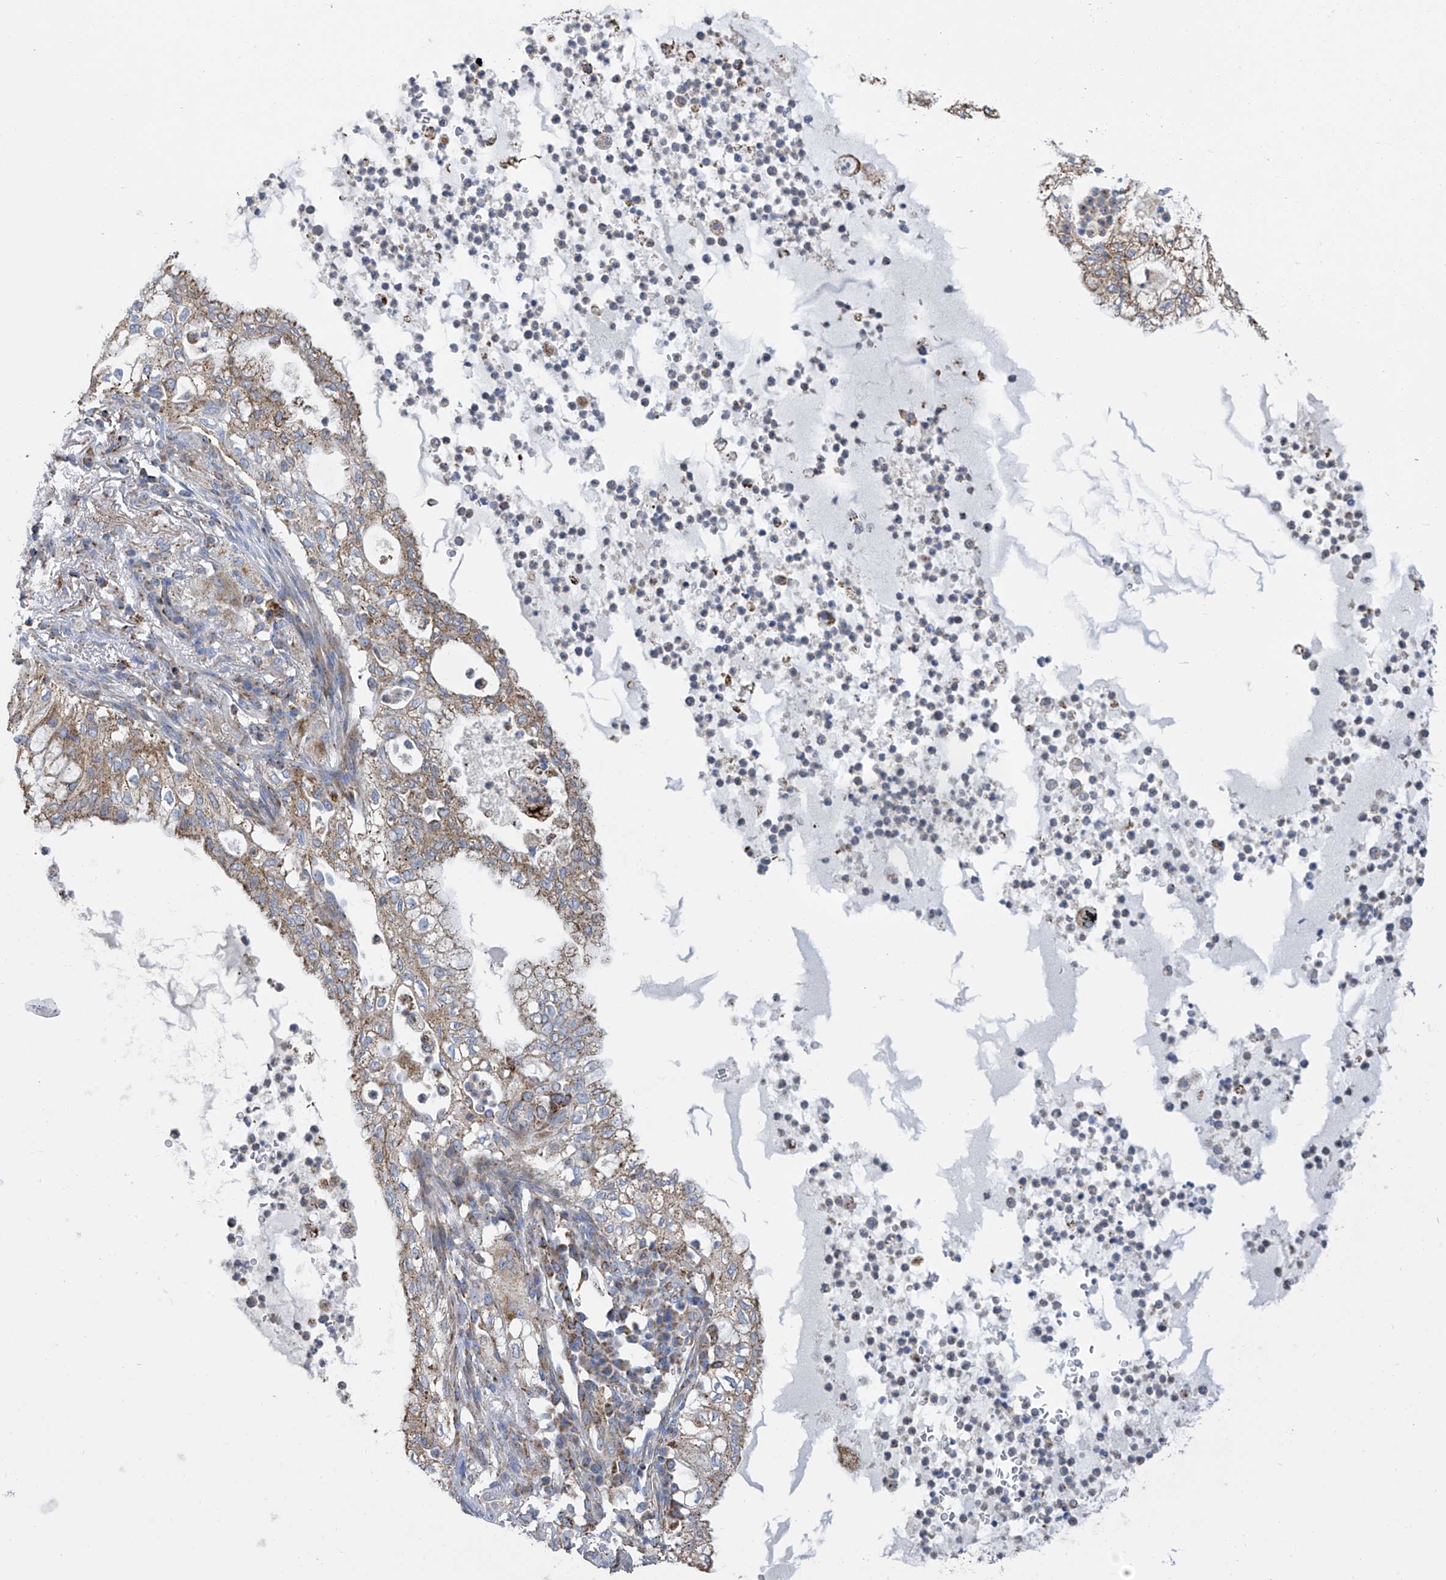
{"staining": {"intensity": "moderate", "quantity": "<25%", "location": "cytoplasmic/membranous"}, "tissue": "lung cancer", "cell_type": "Tumor cells", "image_type": "cancer", "snomed": [{"axis": "morphology", "description": "Adenocarcinoma, NOS"}, {"axis": "topography", "description": "Lung"}], "caption": "Immunohistochemistry (IHC) micrograph of human adenocarcinoma (lung) stained for a protein (brown), which reveals low levels of moderate cytoplasmic/membranous positivity in approximately <25% of tumor cells.", "gene": "ITM2B", "patient": {"sex": "female", "age": 70}}